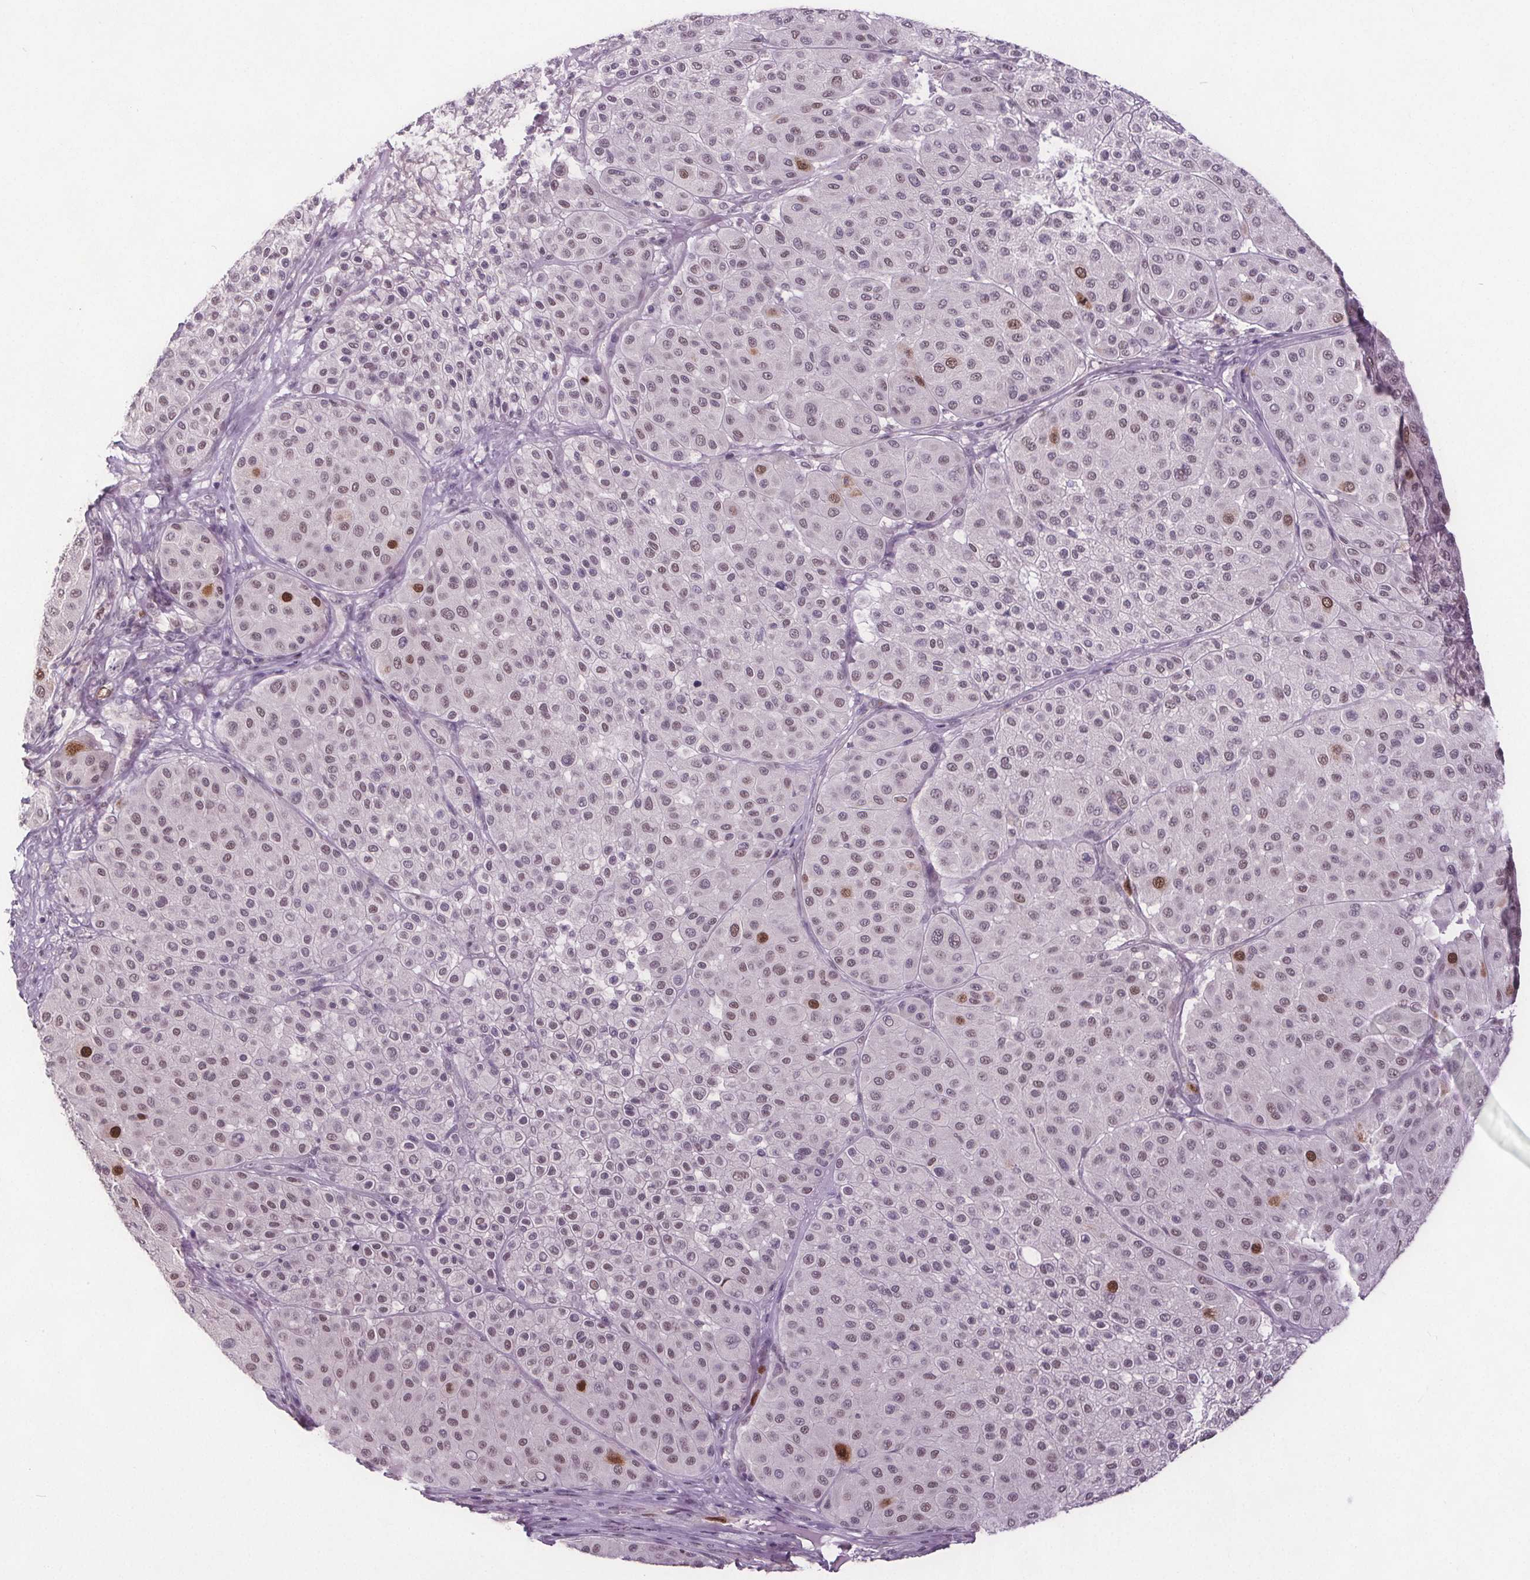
{"staining": {"intensity": "strong", "quantity": "<25%", "location": "nuclear"}, "tissue": "melanoma", "cell_type": "Tumor cells", "image_type": "cancer", "snomed": [{"axis": "morphology", "description": "Malignant melanoma, Metastatic site"}, {"axis": "topography", "description": "Smooth muscle"}], "caption": "A medium amount of strong nuclear staining is identified in approximately <25% of tumor cells in malignant melanoma (metastatic site) tissue.", "gene": "CENPF", "patient": {"sex": "male", "age": 41}}